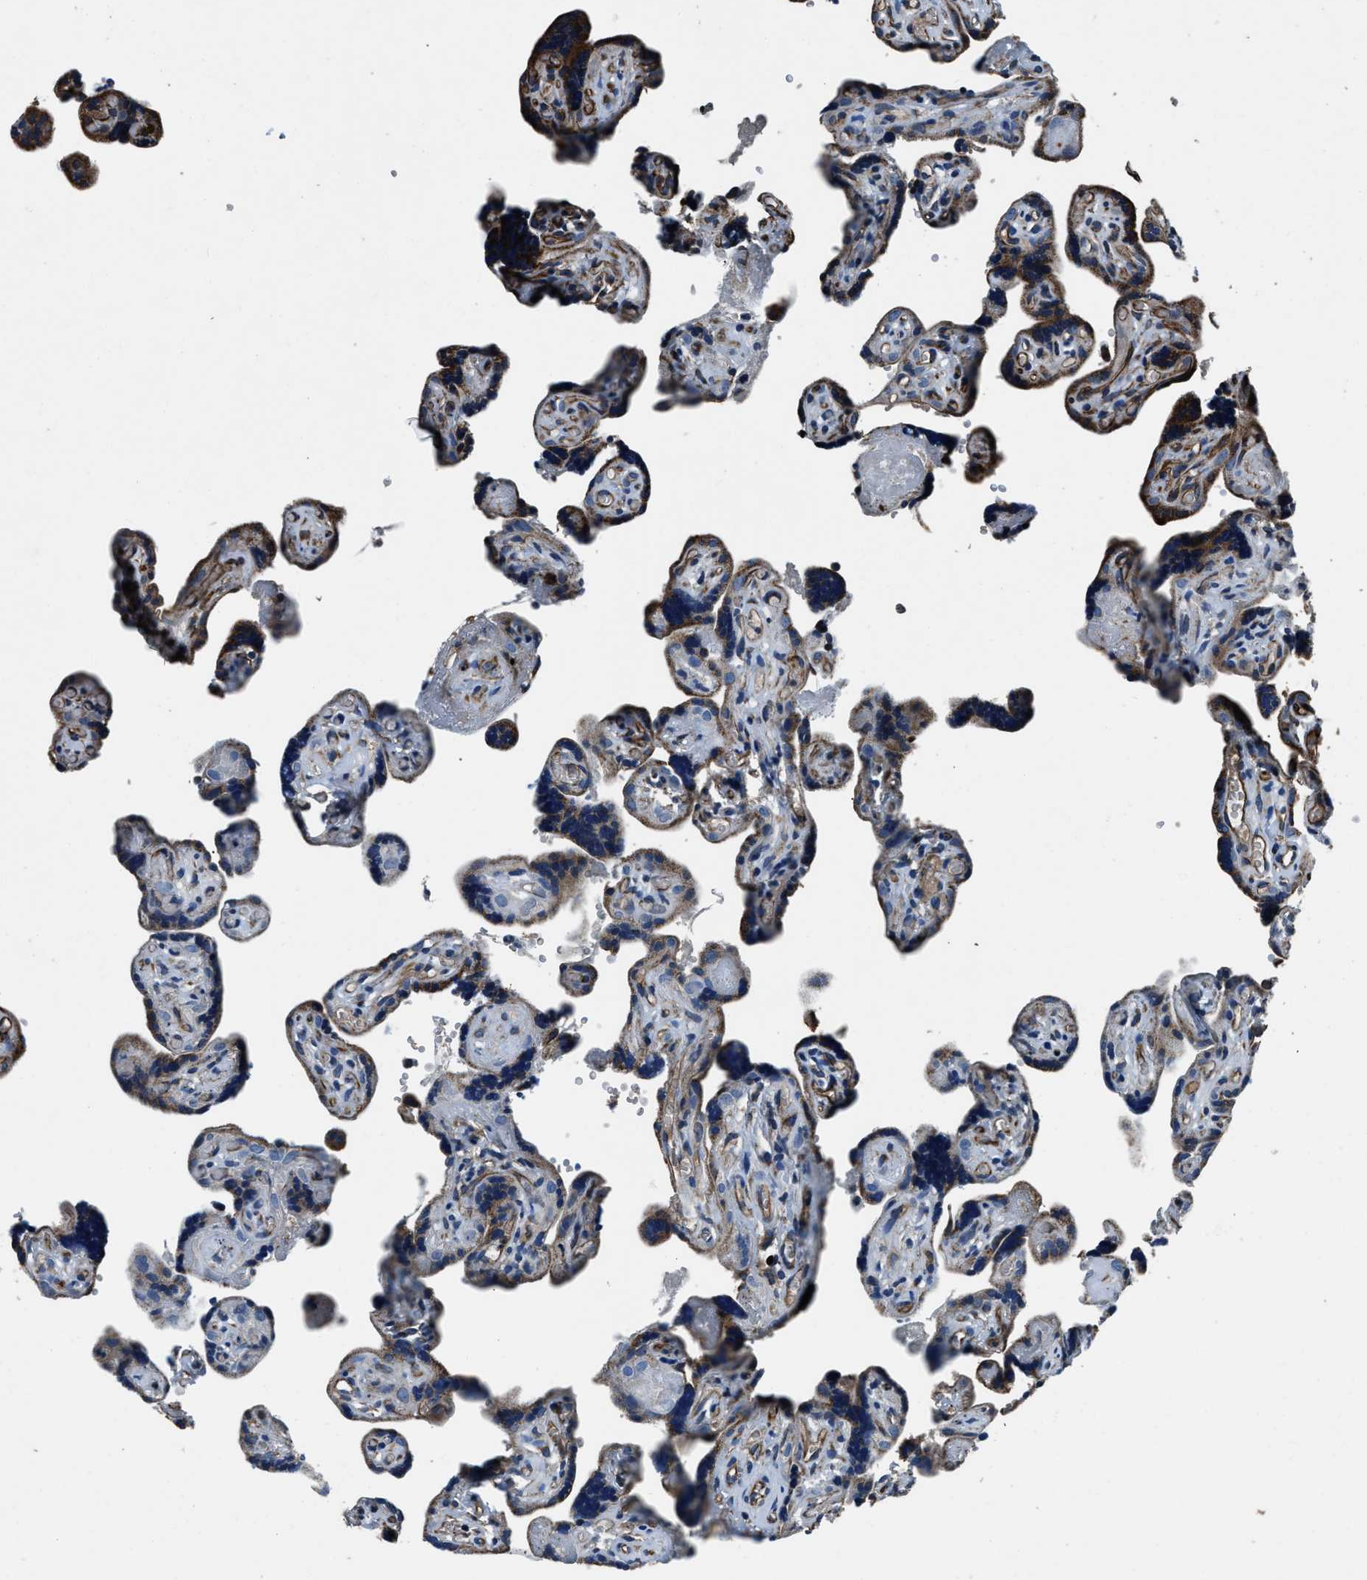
{"staining": {"intensity": "strong", "quantity": ">75%", "location": "cytoplasmic/membranous"}, "tissue": "placenta", "cell_type": "Decidual cells", "image_type": "normal", "snomed": [{"axis": "morphology", "description": "Normal tissue, NOS"}, {"axis": "topography", "description": "Placenta"}], "caption": "The histopathology image shows a brown stain indicating the presence of a protein in the cytoplasmic/membranous of decidual cells in placenta.", "gene": "OGDH", "patient": {"sex": "female", "age": 30}}